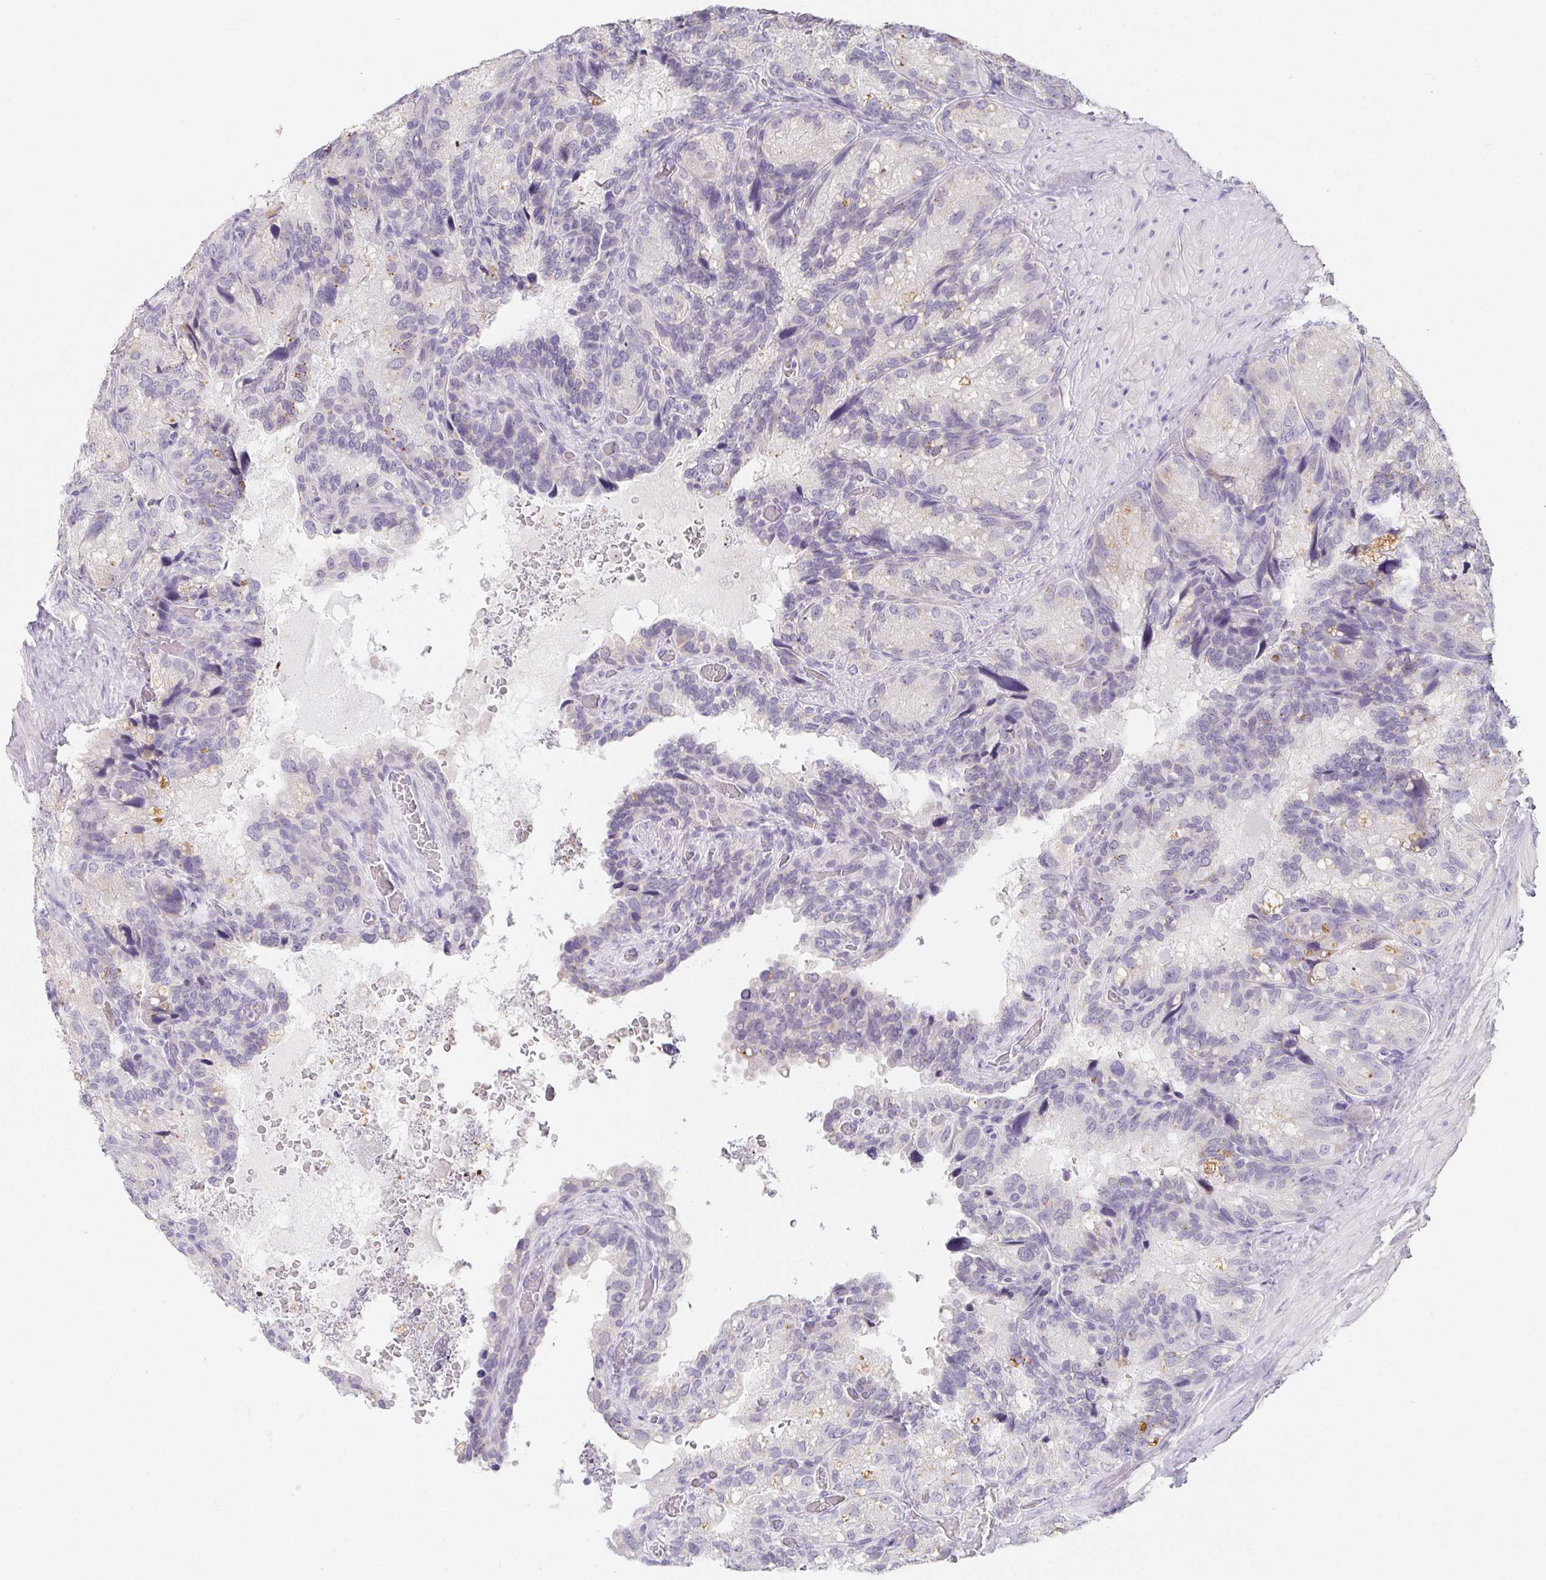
{"staining": {"intensity": "negative", "quantity": "none", "location": "none"}, "tissue": "seminal vesicle", "cell_type": "Glandular cells", "image_type": "normal", "snomed": [{"axis": "morphology", "description": "Normal tissue, NOS"}, {"axis": "topography", "description": "Seminal veicle"}], "caption": "Immunohistochemical staining of normal human seminal vesicle reveals no significant expression in glandular cells.", "gene": "GLIPR1L1", "patient": {"sex": "male", "age": 60}}